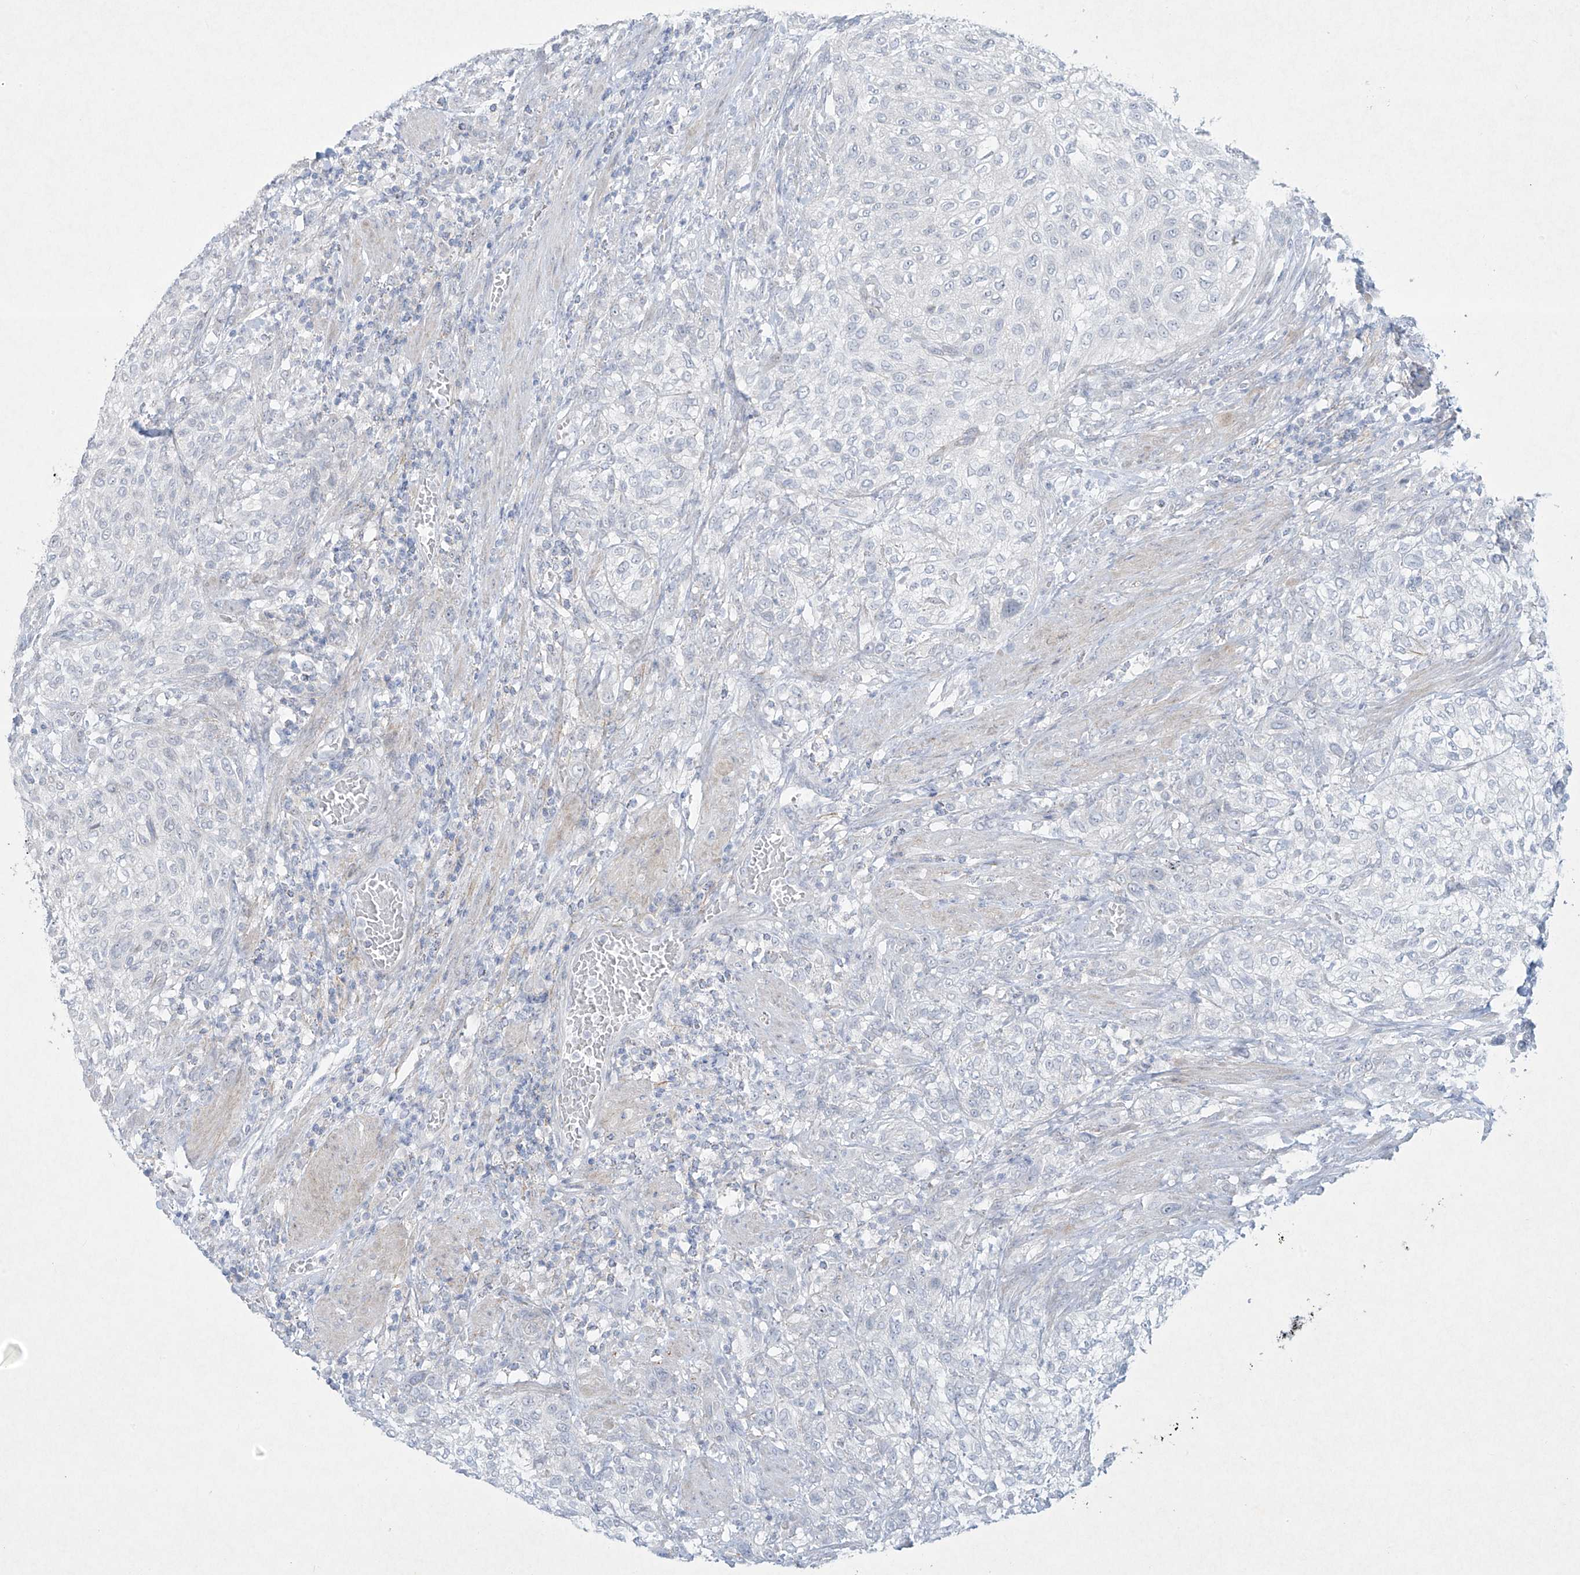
{"staining": {"intensity": "negative", "quantity": "none", "location": "none"}, "tissue": "urothelial cancer", "cell_type": "Tumor cells", "image_type": "cancer", "snomed": [{"axis": "morphology", "description": "Urothelial carcinoma, High grade"}, {"axis": "topography", "description": "Urinary bladder"}], "caption": "High-grade urothelial carcinoma was stained to show a protein in brown. There is no significant expression in tumor cells. (DAB (3,3'-diaminobenzidine) IHC, high magnification).", "gene": "PAX6", "patient": {"sex": "male", "age": 35}}